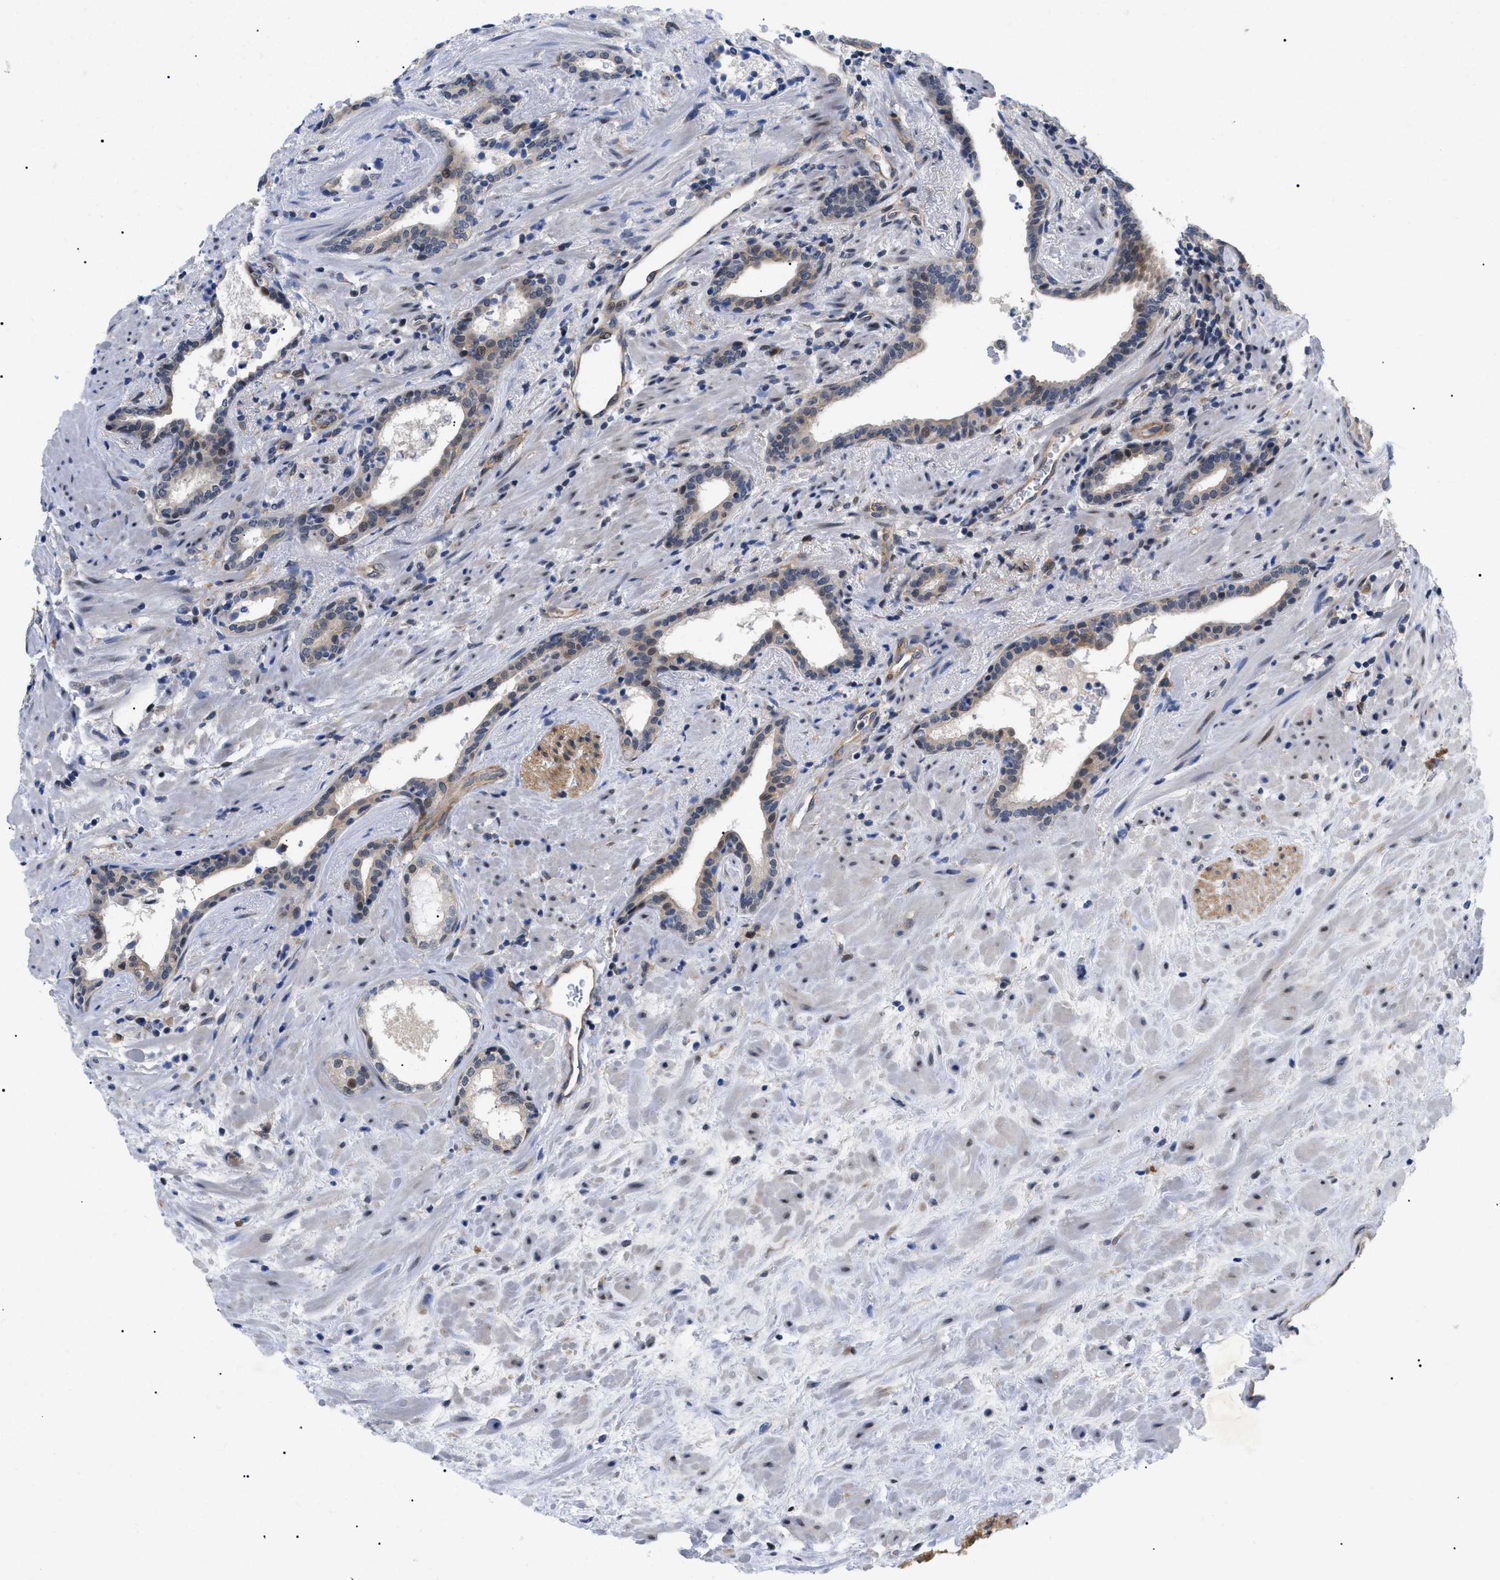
{"staining": {"intensity": "weak", "quantity": ">75%", "location": "cytoplasmic/membranous"}, "tissue": "prostate cancer", "cell_type": "Tumor cells", "image_type": "cancer", "snomed": [{"axis": "morphology", "description": "Adenocarcinoma, High grade"}, {"axis": "topography", "description": "Prostate"}], "caption": "Human prostate cancer stained with a protein marker demonstrates weak staining in tumor cells.", "gene": "GARRE1", "patient": {"sex": "male", "age": 71}}